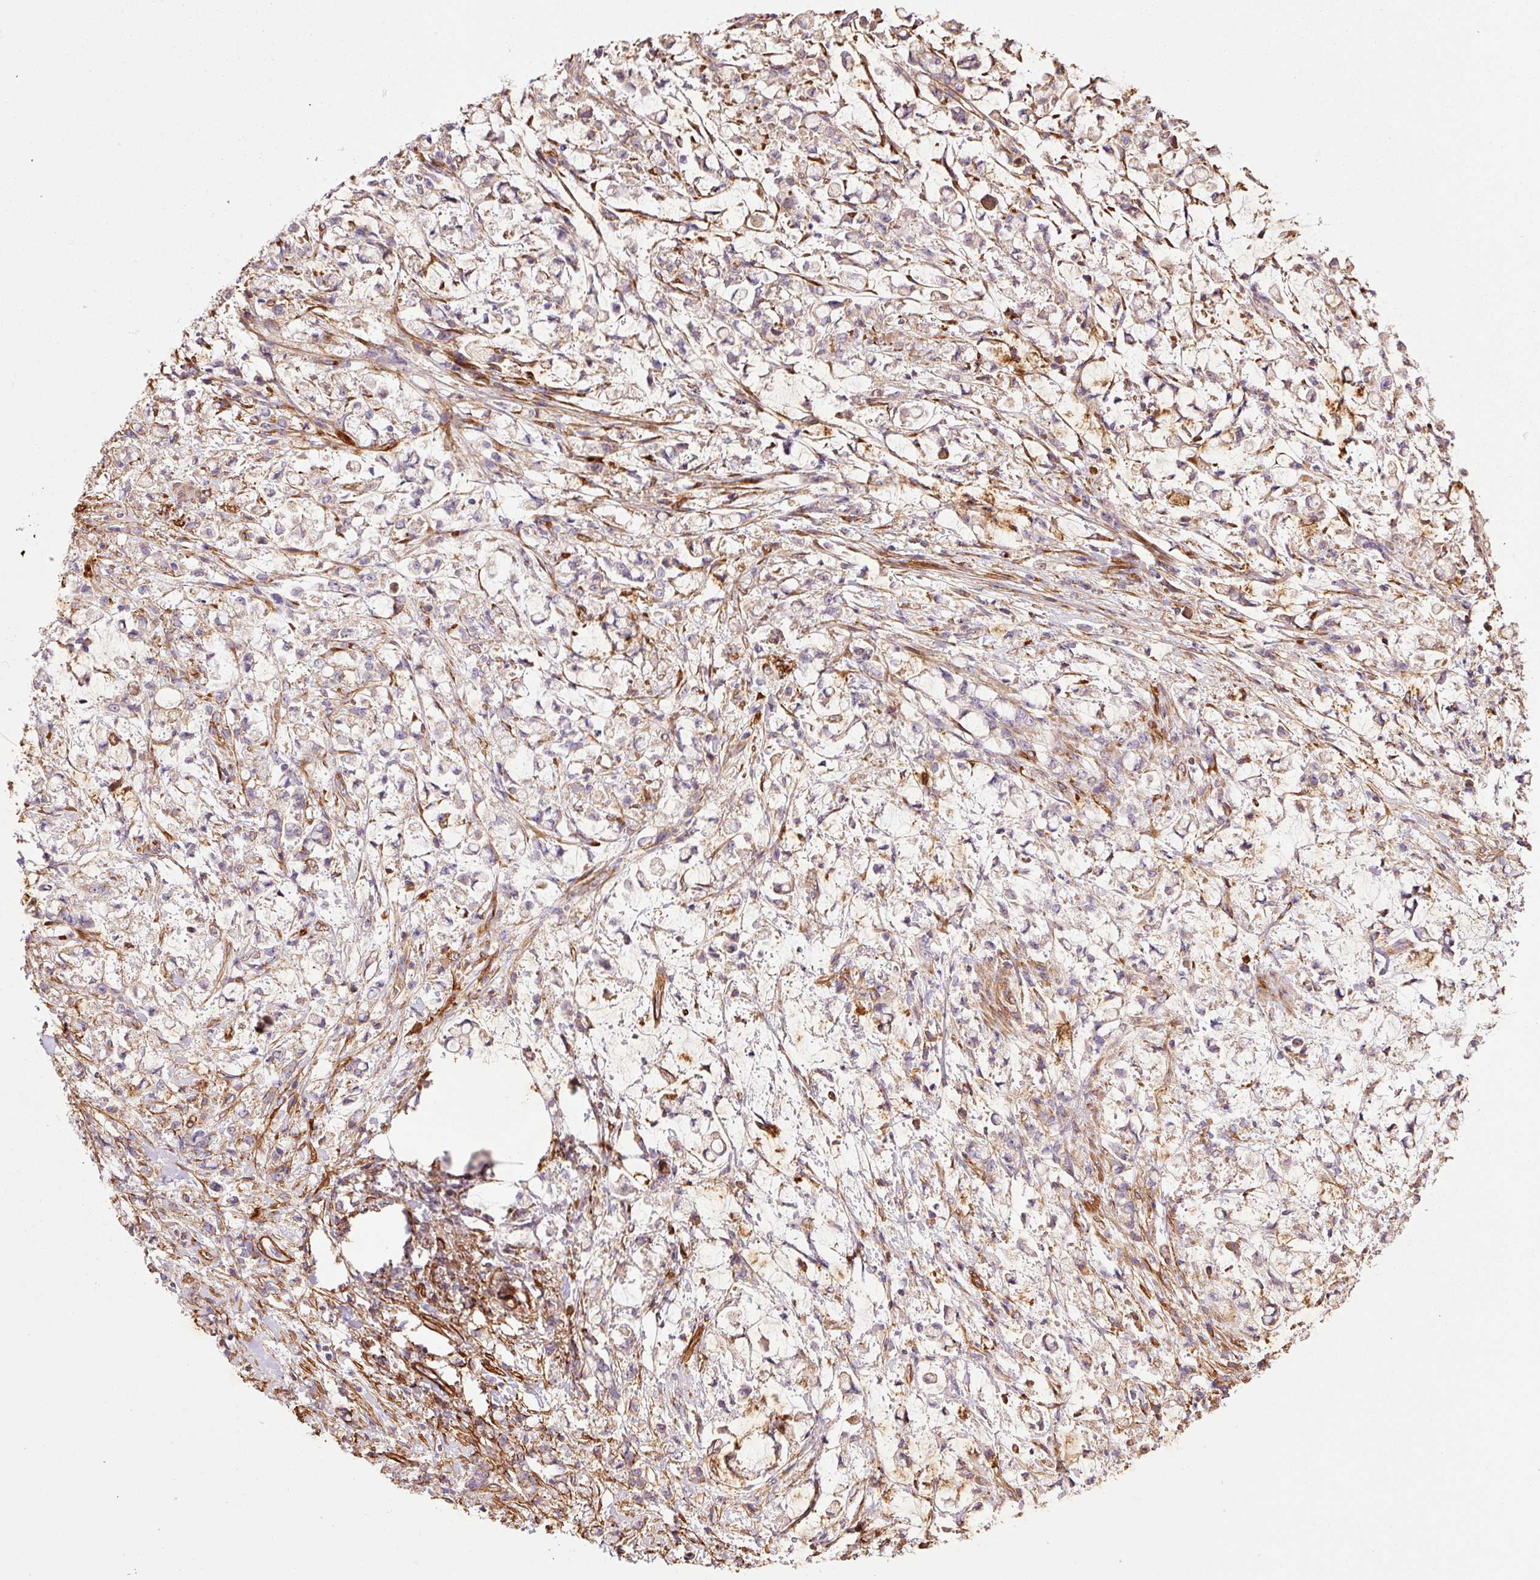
{"staining": {"intensity": "weak", "quantity": "<25%", "location": "cytoplasmic/membranous"}, "tissue": "stomach cancer", "cell_type": "Tumor cells", "image_type": "cancer", "snomed": [{"axis": "morphology", "description": "Adenocarcinoma, NOS"}, {"axis": "topography", "description": "Stomach"}], "caption": "IHC photomicrograph of neoplastic tissue: adenocarcinoma (stomach) stained with DAB shows no significant protein positivity in tumor cells.", "gene": "NID2", "patient": {"sex": "female", "age": 60}}